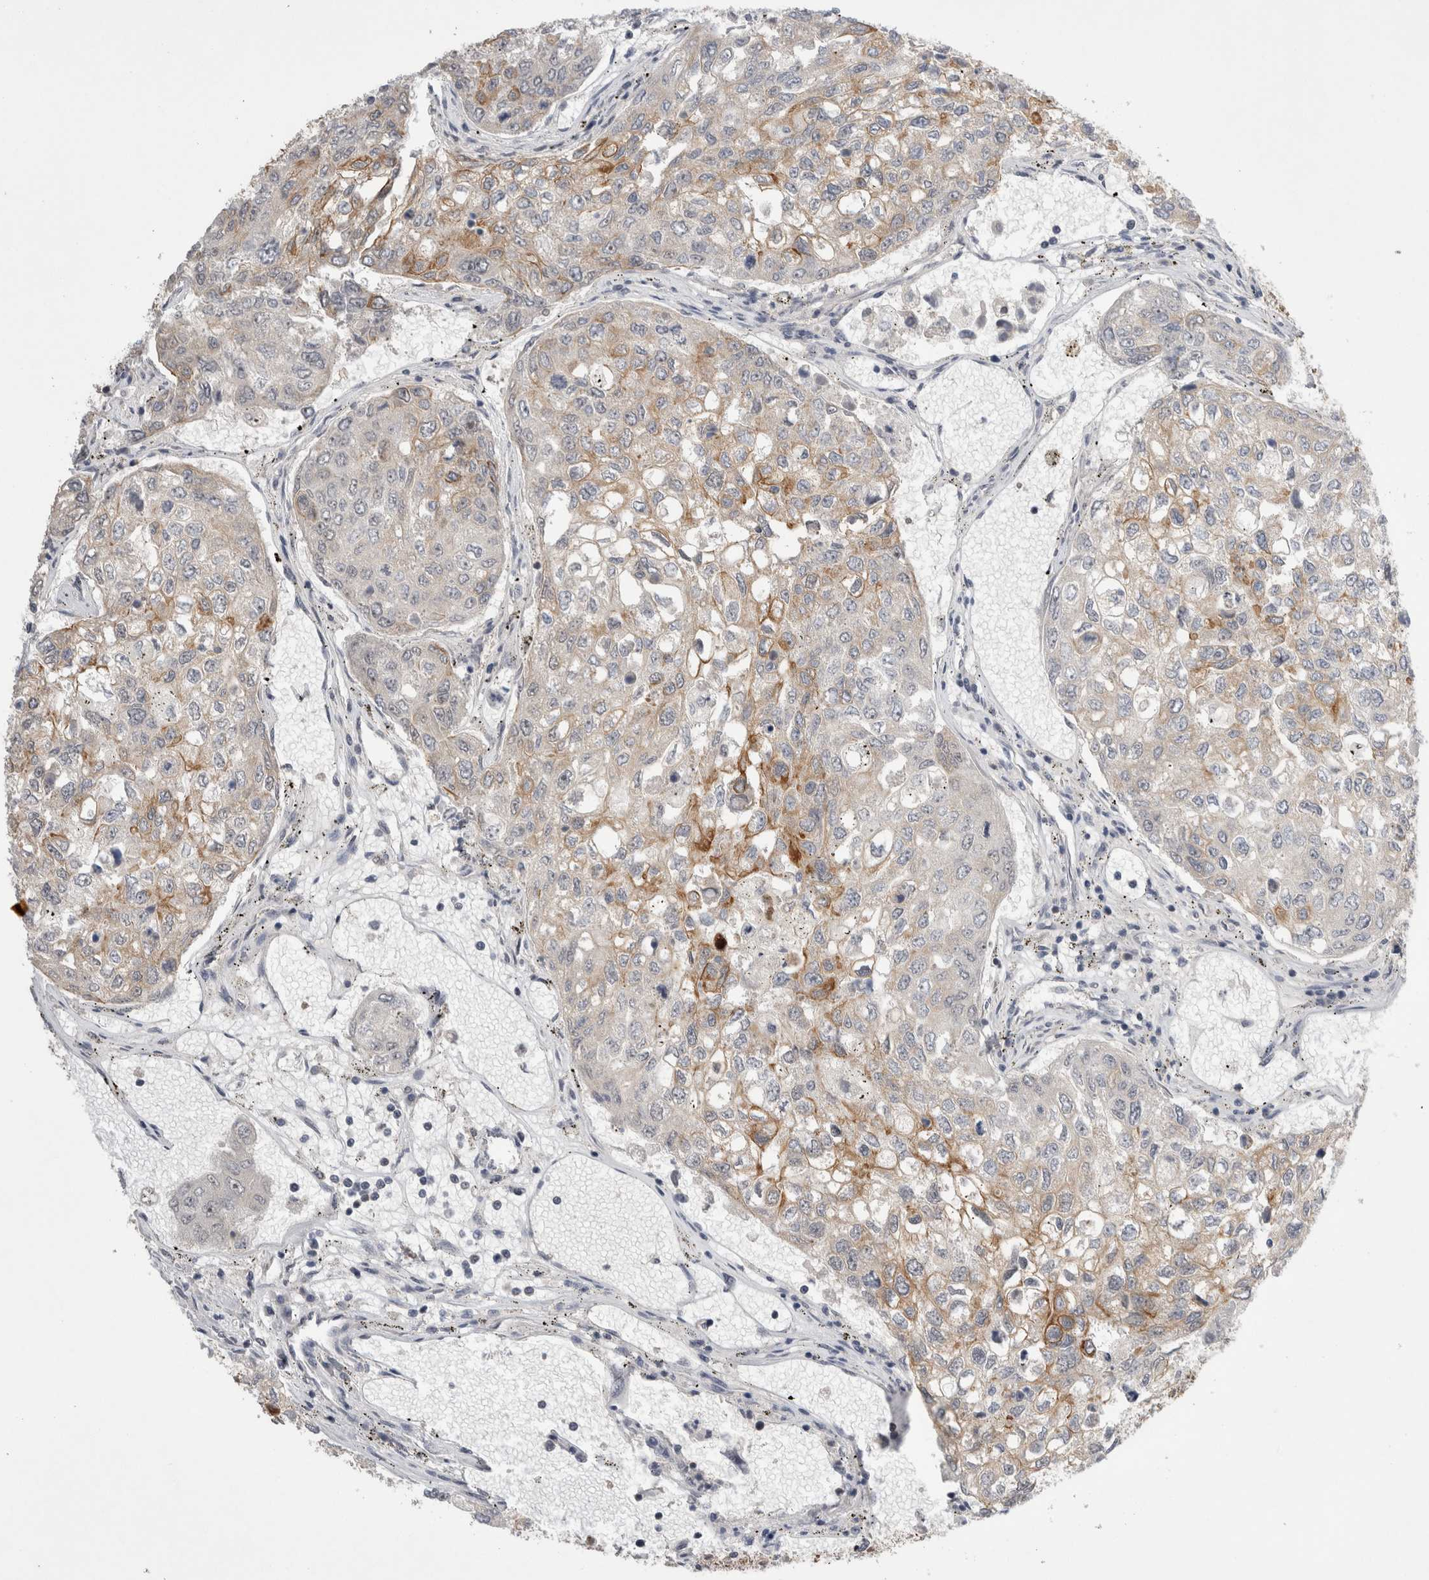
{"staining": {"intensity": "moderate", "quantity": "<25%", "location": "cytoplasmic/membranous"}, "tissue": "urothelial cancer", "cell_type": "Tumor cells", "image_type": "cancer", "snomed": [{"axis": "morphology", "description": "Urothelial carcinoma, High grade"}, {"axis": "topography", "description": "Lymph node"}, {"axis": "topography", "description": "Urinary bladder"}], "caption": "Immunohistochemistry (IHC) of urothelial carcinoma (high-grade) reveals low levels of moderate cytoplasmic/membranous staining in approximately <25% of tumor cells.", "gene": "ZNF341", "patient": {"sex": "male", "age": 51}}